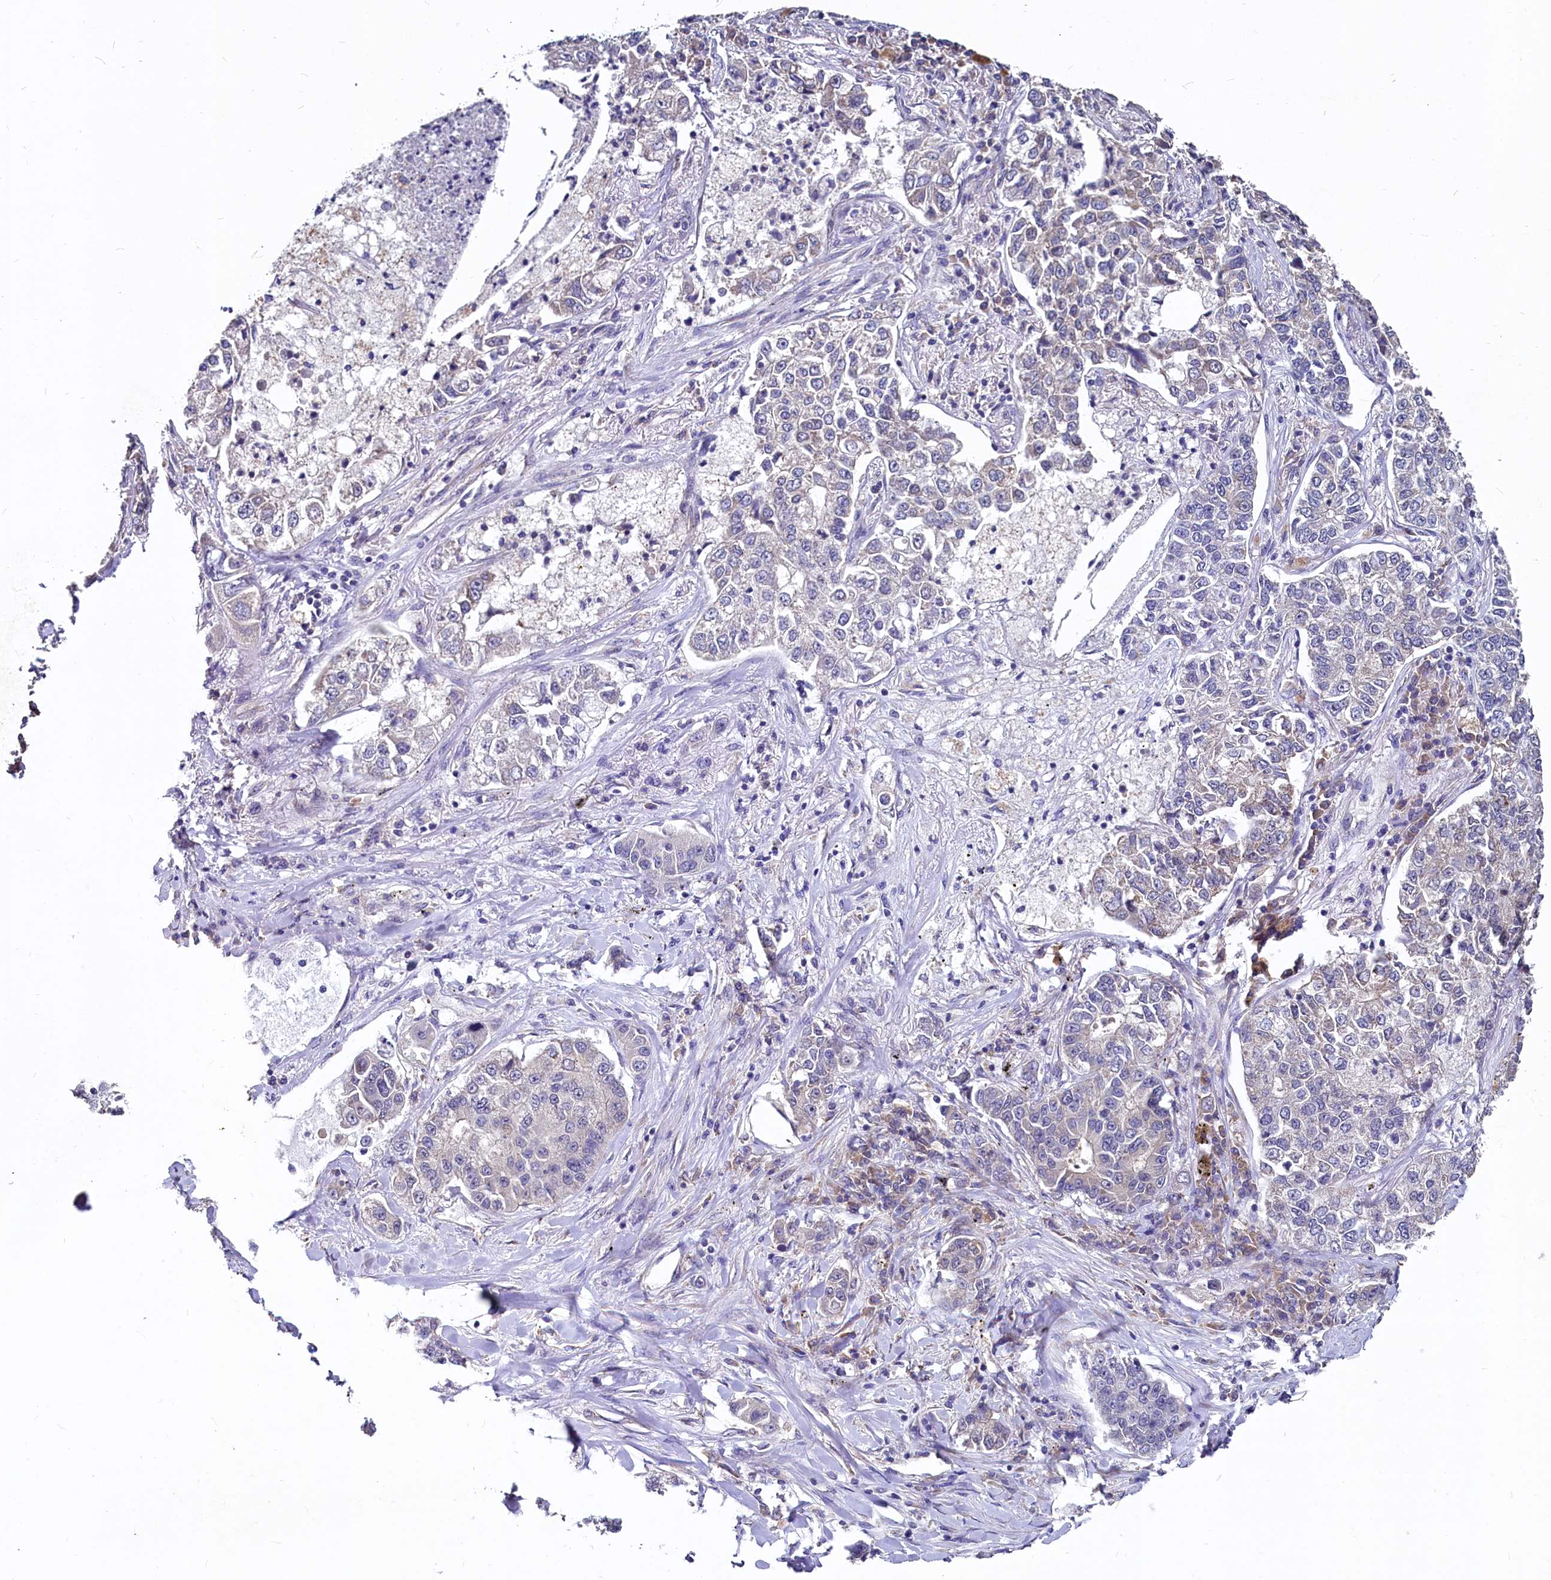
{"staining": {"intensity": "negative", "quantity": "none", "location": "none"}, "tissue": "lung cancer", "cell_type": "Tumor cells", "image_type": "cancer", "snomed": [{"axis": "morphology", "description": "Adenocarcinoma, NOS"}, {"axis": "topography", "description": "Lung"}], "caption": "A high-resolution histopathology image shows IHC staining of lung cancer (adenocarcinoma), which shows no significant expression in tumor cells. (Immunohistochemistry (ihc), brightfield microscopy, high magnification).", "gene": "EIF2B2", "patient": {"sex": "male", "age": 49}}